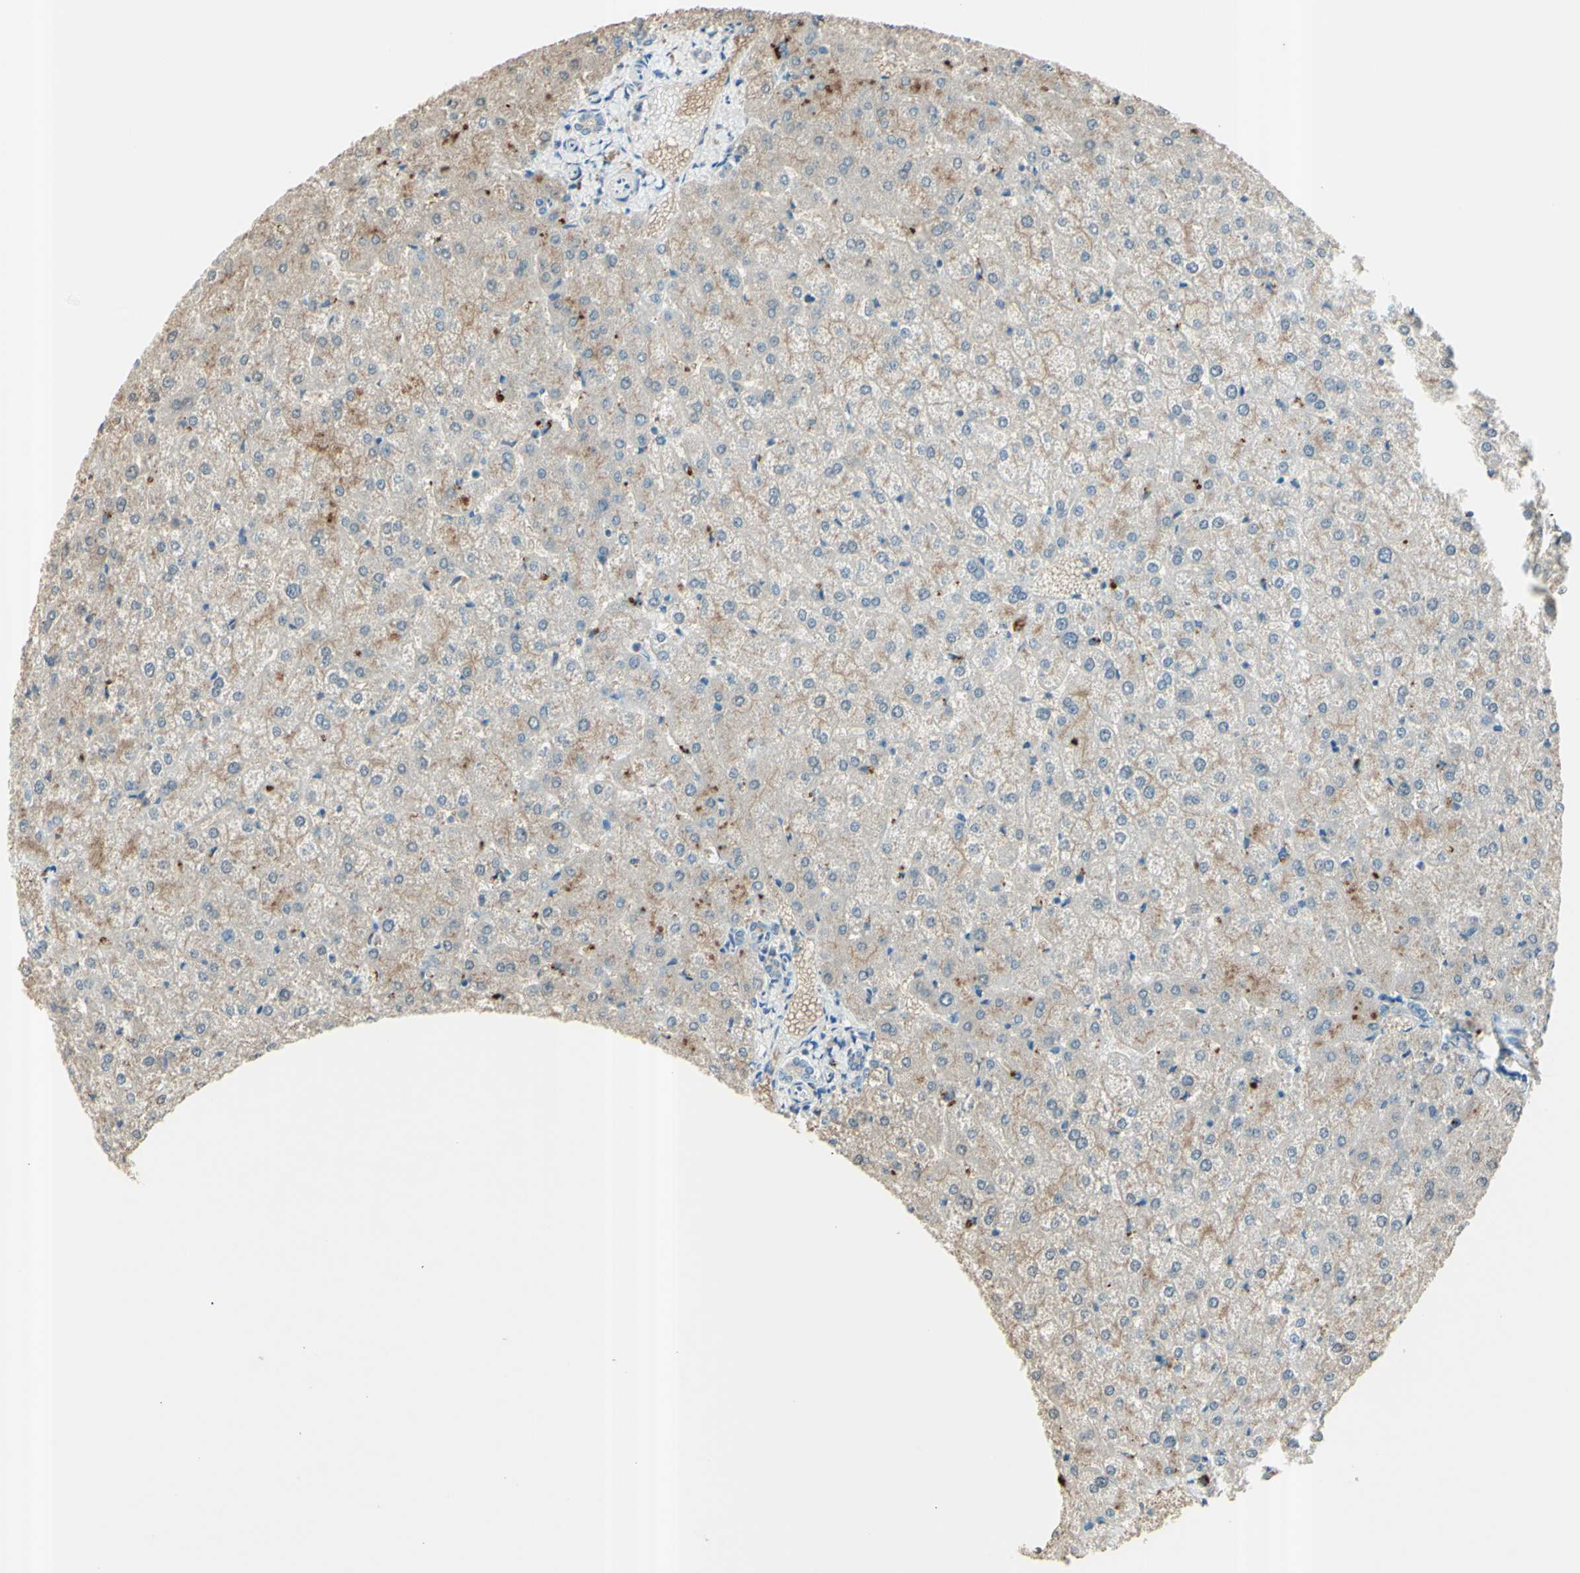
{"staining": {"intensity": "weak", "quantity": "25%-75%", "location": "cytoplasmic/membranous"}, "tissue": "liver", "cell_type": "Cholangiocytes", "image_type": "normal", "snomed": [{"axis": "morphology", "description": "Normal tissue, NOS"}, {"axis": "topography", "description": "Liver"}], "caption": "An immunohistochemistry (IHC) micrograph of unremarkable tissue is shown. Protein staining in brown labels weak cytoplasmic/membranous positivity in liver within cholangiocytes.", "gene": "B4GALT1", "patient": {"sex": "female", "age": 32}}